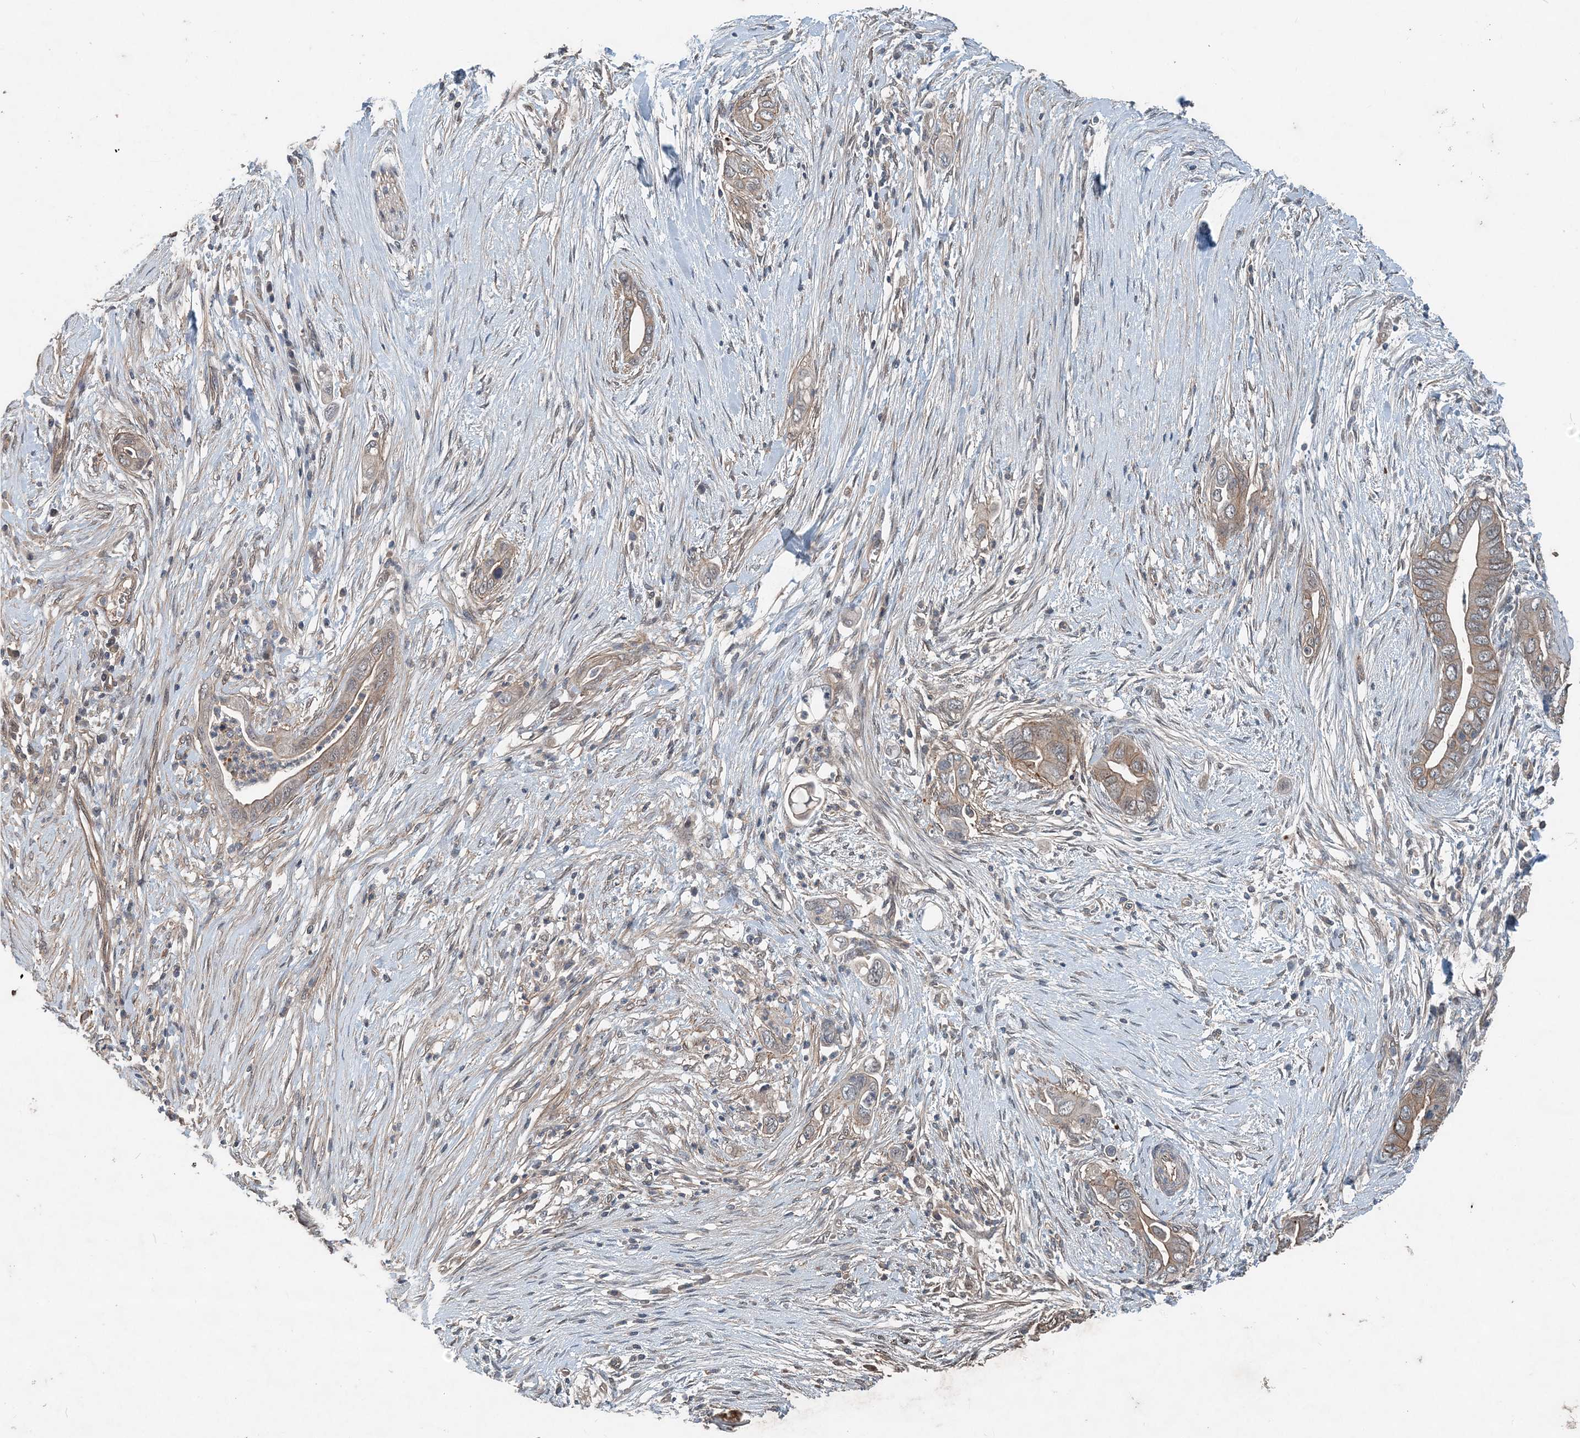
{"staining": {"intensity": "moderate", "quantity": ">75%", "location": "cytoplasmic/membranous"}, "tissue": "pancreatic cancer", "cell_type": "Tumor cells", "image_type": "cancer", "snomed": [{"axis": "morphology", "description": "Adenocarcinoma, NOS"}, {"axis": "topography", "description": "Pancreas"}], "caption": "Protein staining by immunohistochemistry (IHC) displays moderate cytoplasmic/membranous expression in about >75% of tumor cells in pancreatic cancer.", "gene": "SMPD3", "patient": {"sex": "male", "age": 75}}